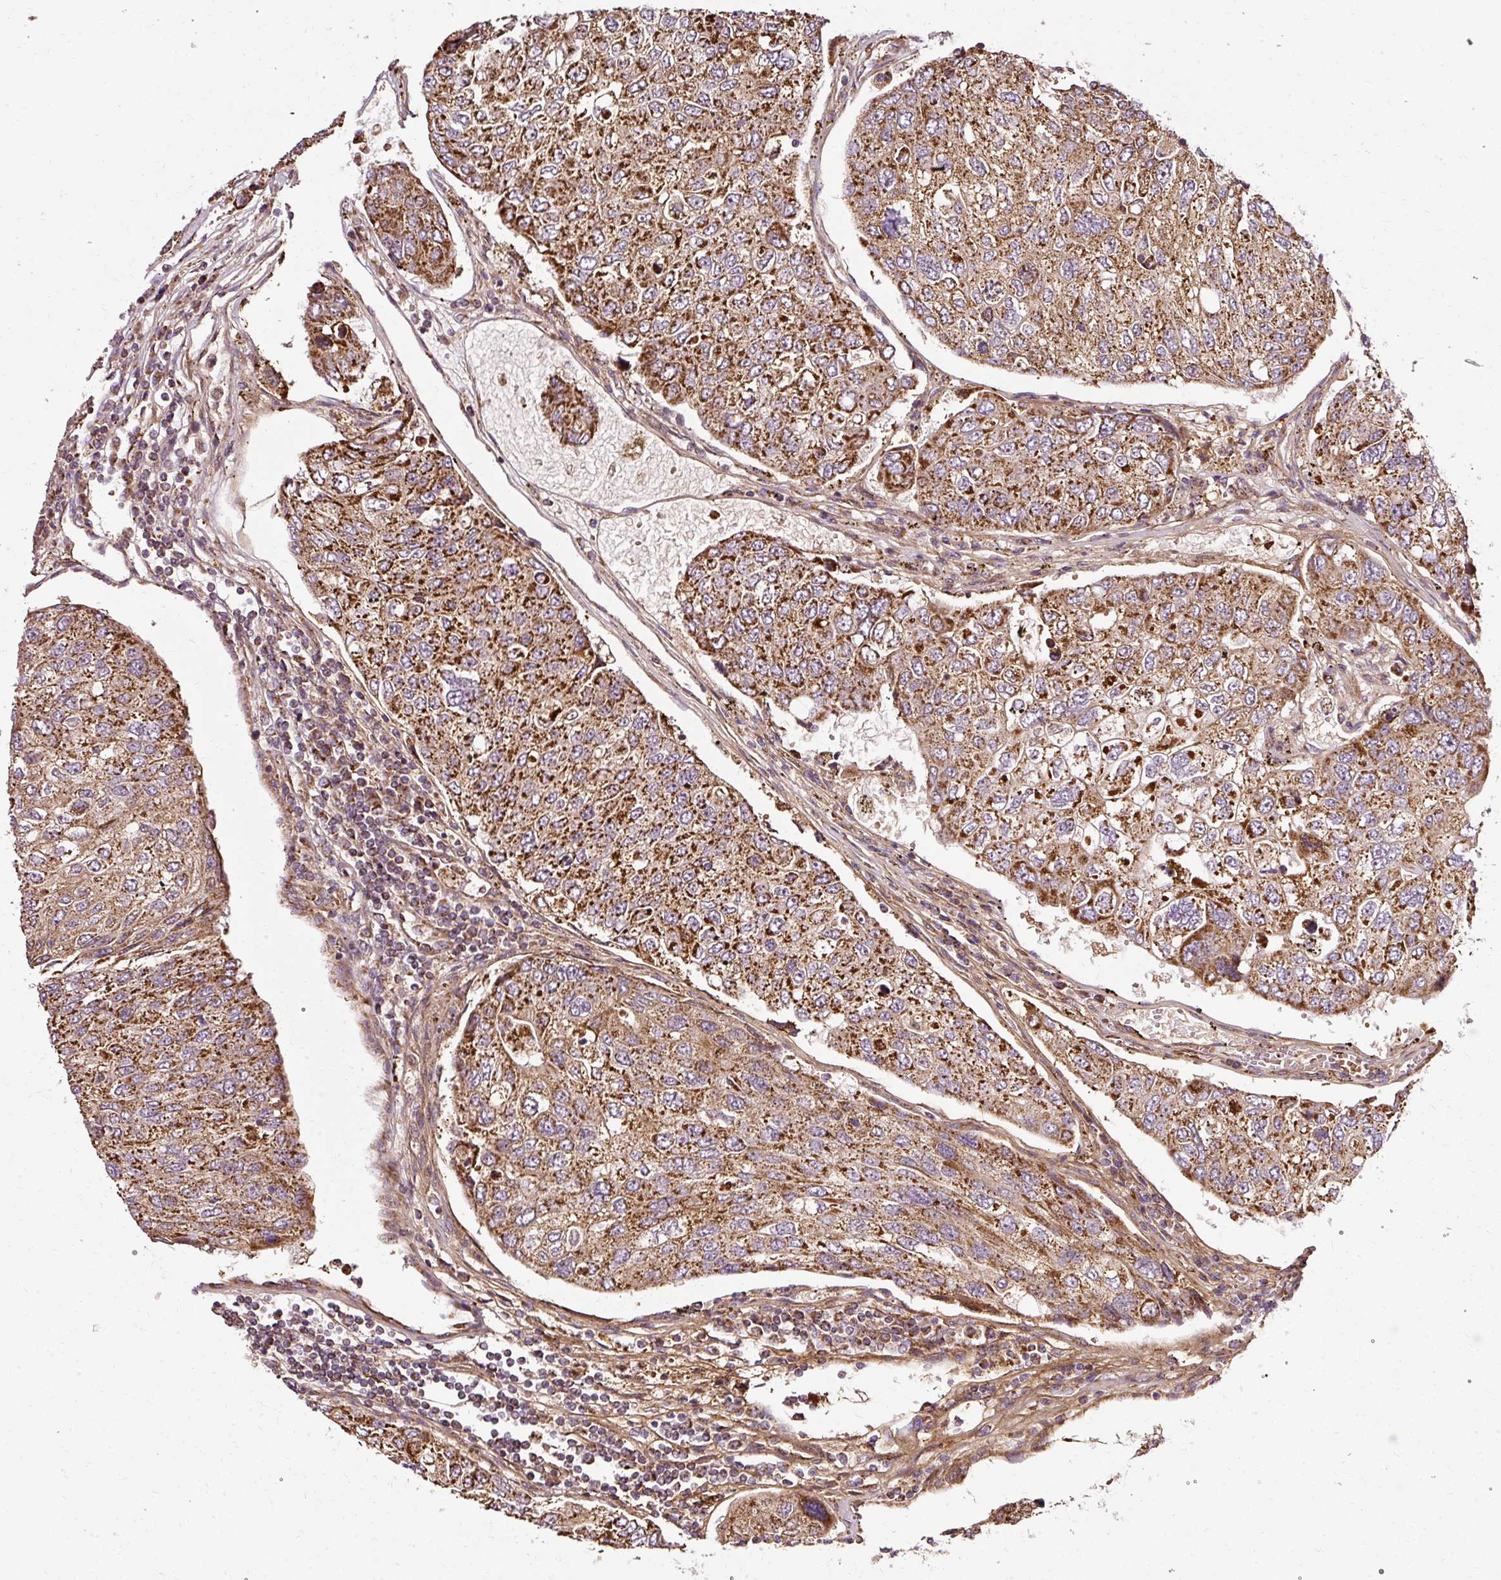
{"staining": {"intensity": "strong", "quantity": ">75%", "location": "cytoplasmic/membranous"}, "tissue": "urothelial cancer", "cell_type": "Tumor cells", "image_type": "cancer", "snomed": [{"axis": "morphology", "description": "Urothelial carcinoma, High grade"}, {"axis": "topography", "description": "Lymph node"}, {"axis": "topography", "description": "Urinary bladder"}], "caption": "The immunohistochemical stain shows strong cytoplasmic/membranous staining in tumor cells of urothelial cancer tissue. Nuclei are stained in blue.", "gene": "ISCU", "patient": {"sex": "male", "age": 51}}